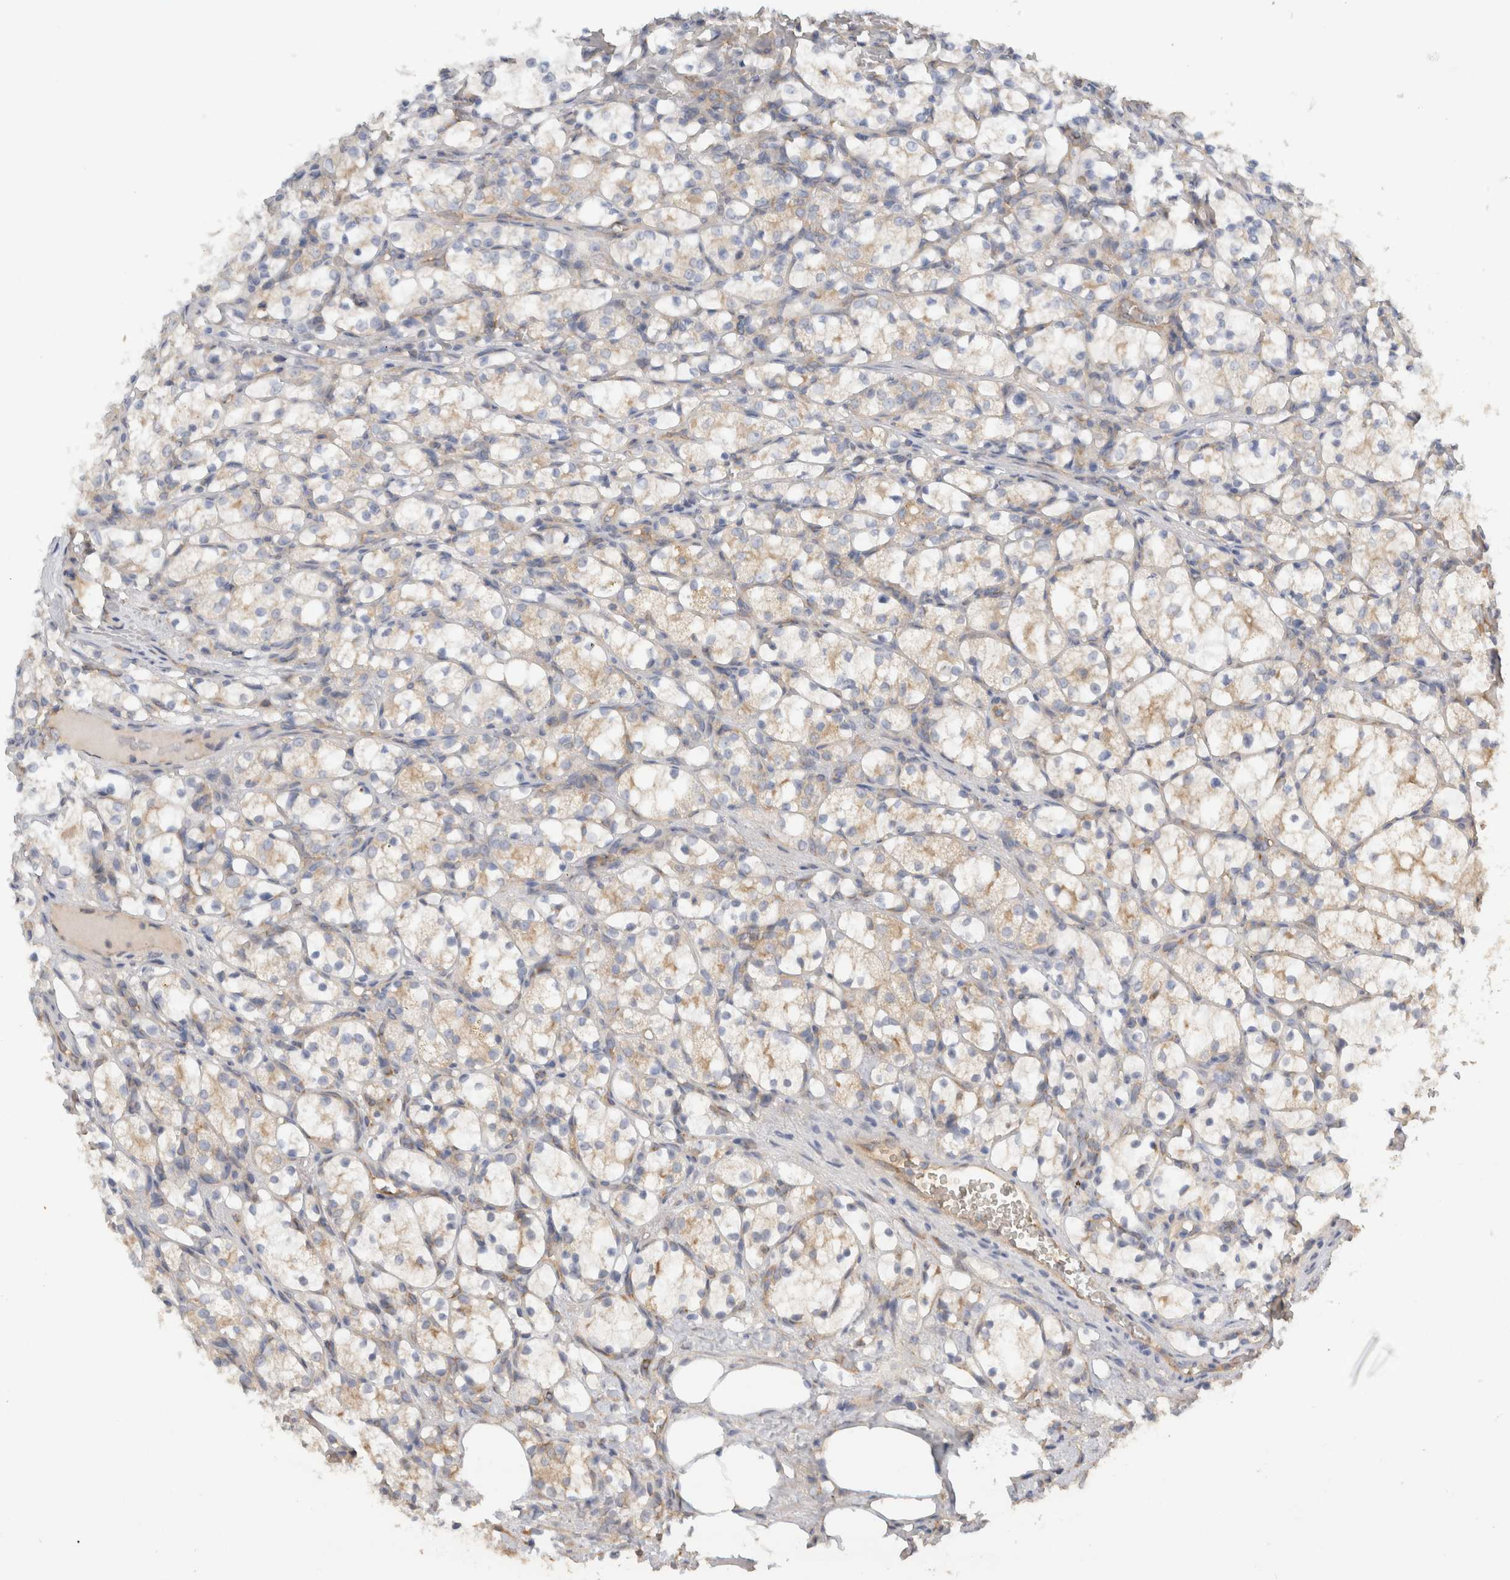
{"staining": {"intensity": "weak", "quantity": "<25%", "location": "cytoplasmic/membranous"}, "tissue": "renal cancer", "cell_type": "Tumor cells", "image_type": "cancer", "snomed": [{"axis": "morphology", "description": "Adenocarcinoma, NOS"}, {"axis": "topography", "description": "Kidney"}], "caption": "Immunohistochemistry histopathology image of neoplastic tissue: adenocarcinoma (renal) stained with DAB (3,3'-diaminobenzidine) displays no significant protein staining in tumor cells.", "gene": "EIF4G3", "patient": {"sex": "female", "age": 69}}